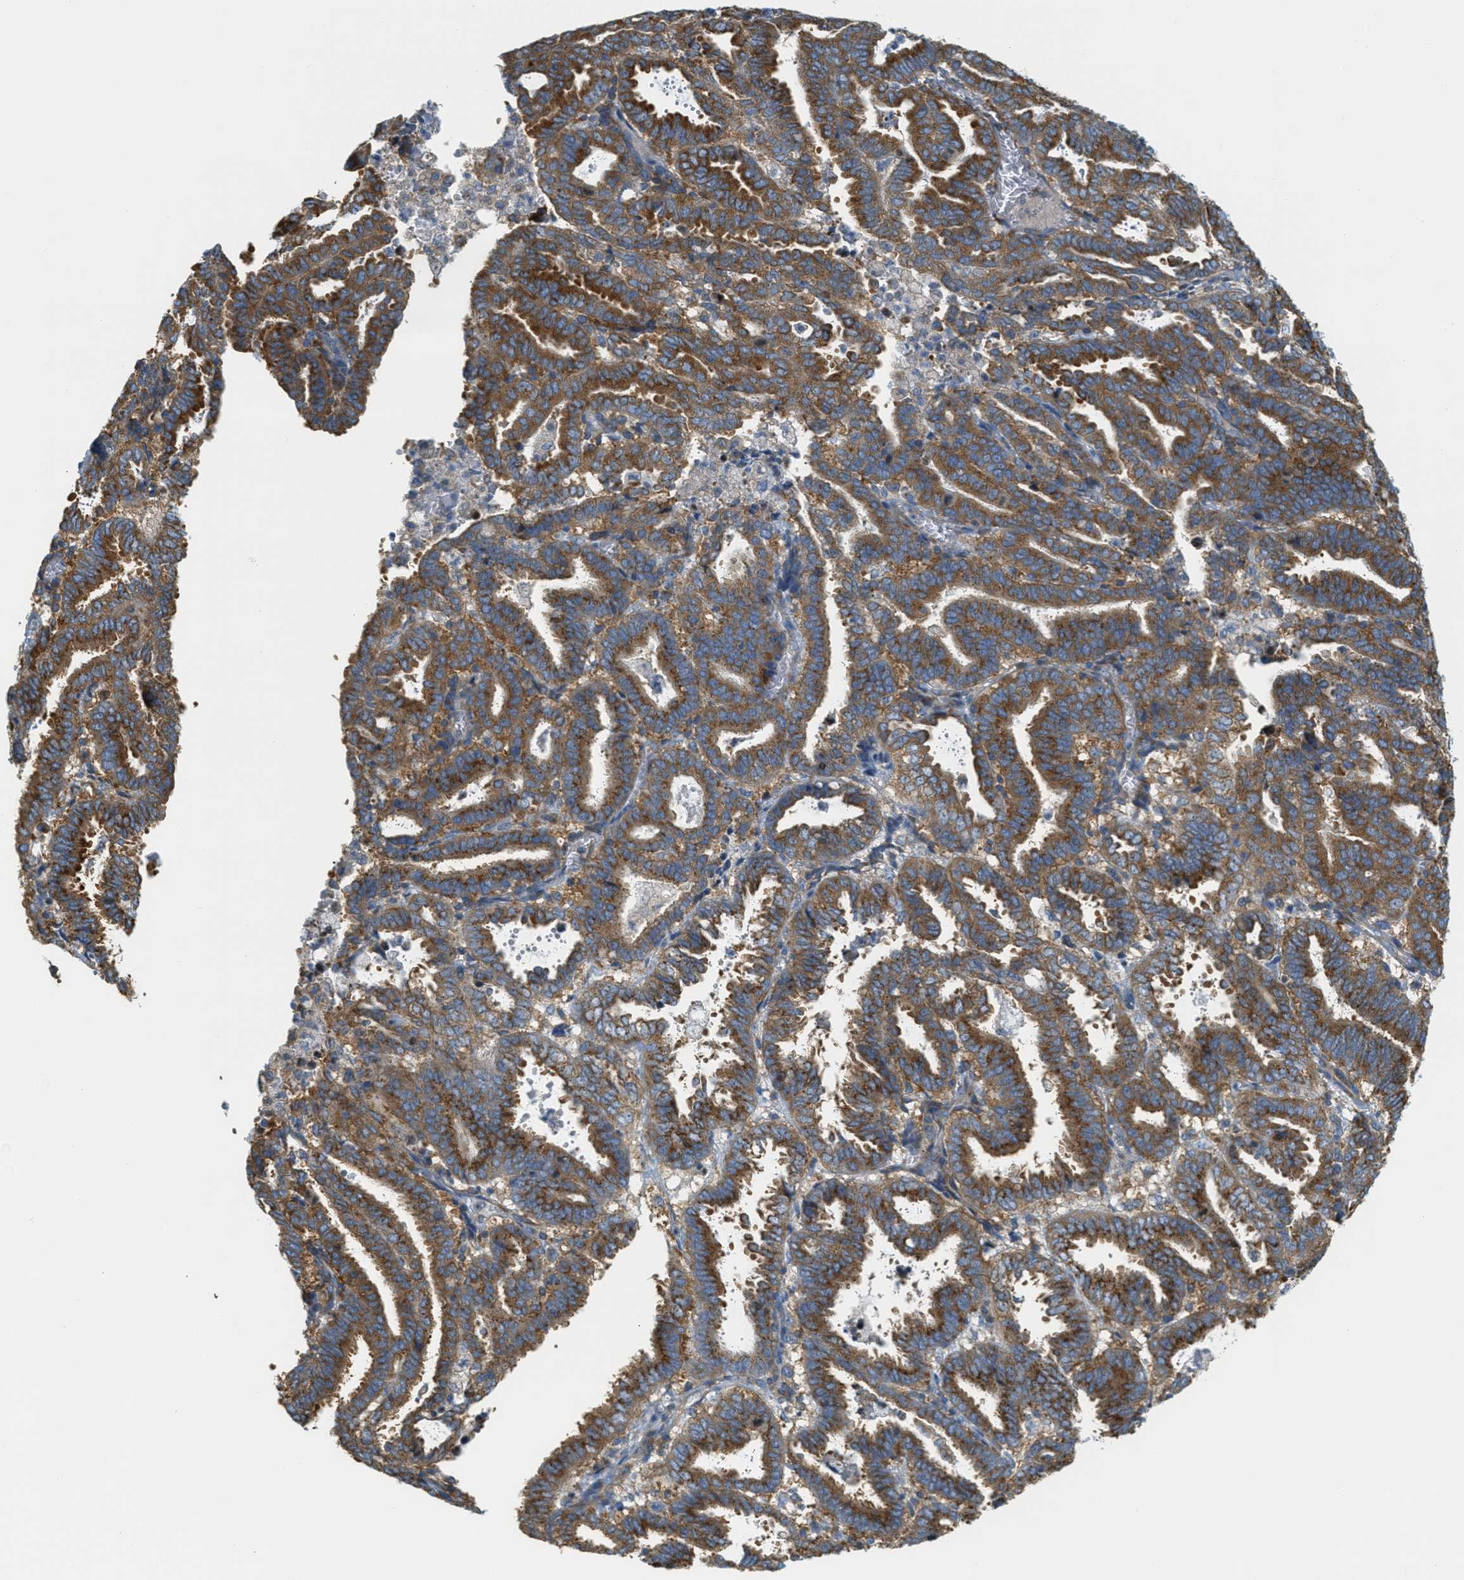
{"staining": {"intensity": "moderate", "quantity": "25%-75%", "location": "cytoplasmic/membranous"}, "tissue": "endometrial cancer", "cell_type": "Tumor cells", "image_type": "cancer", "snomed": [{"axis": "morphology", "description": "Adenocarcinoma, NOS"}, {"axis": "topography", "description": "Uterus"}], "caption": "Protein expression analysis of human endometrial cancer (adenocarcinoma) reveals moderate cytoplasmic/membranous expression in approximately 25%-75% of tumor cells.", "gene": "ABCF1", "patient": {"sex": "female", "age": 83}}